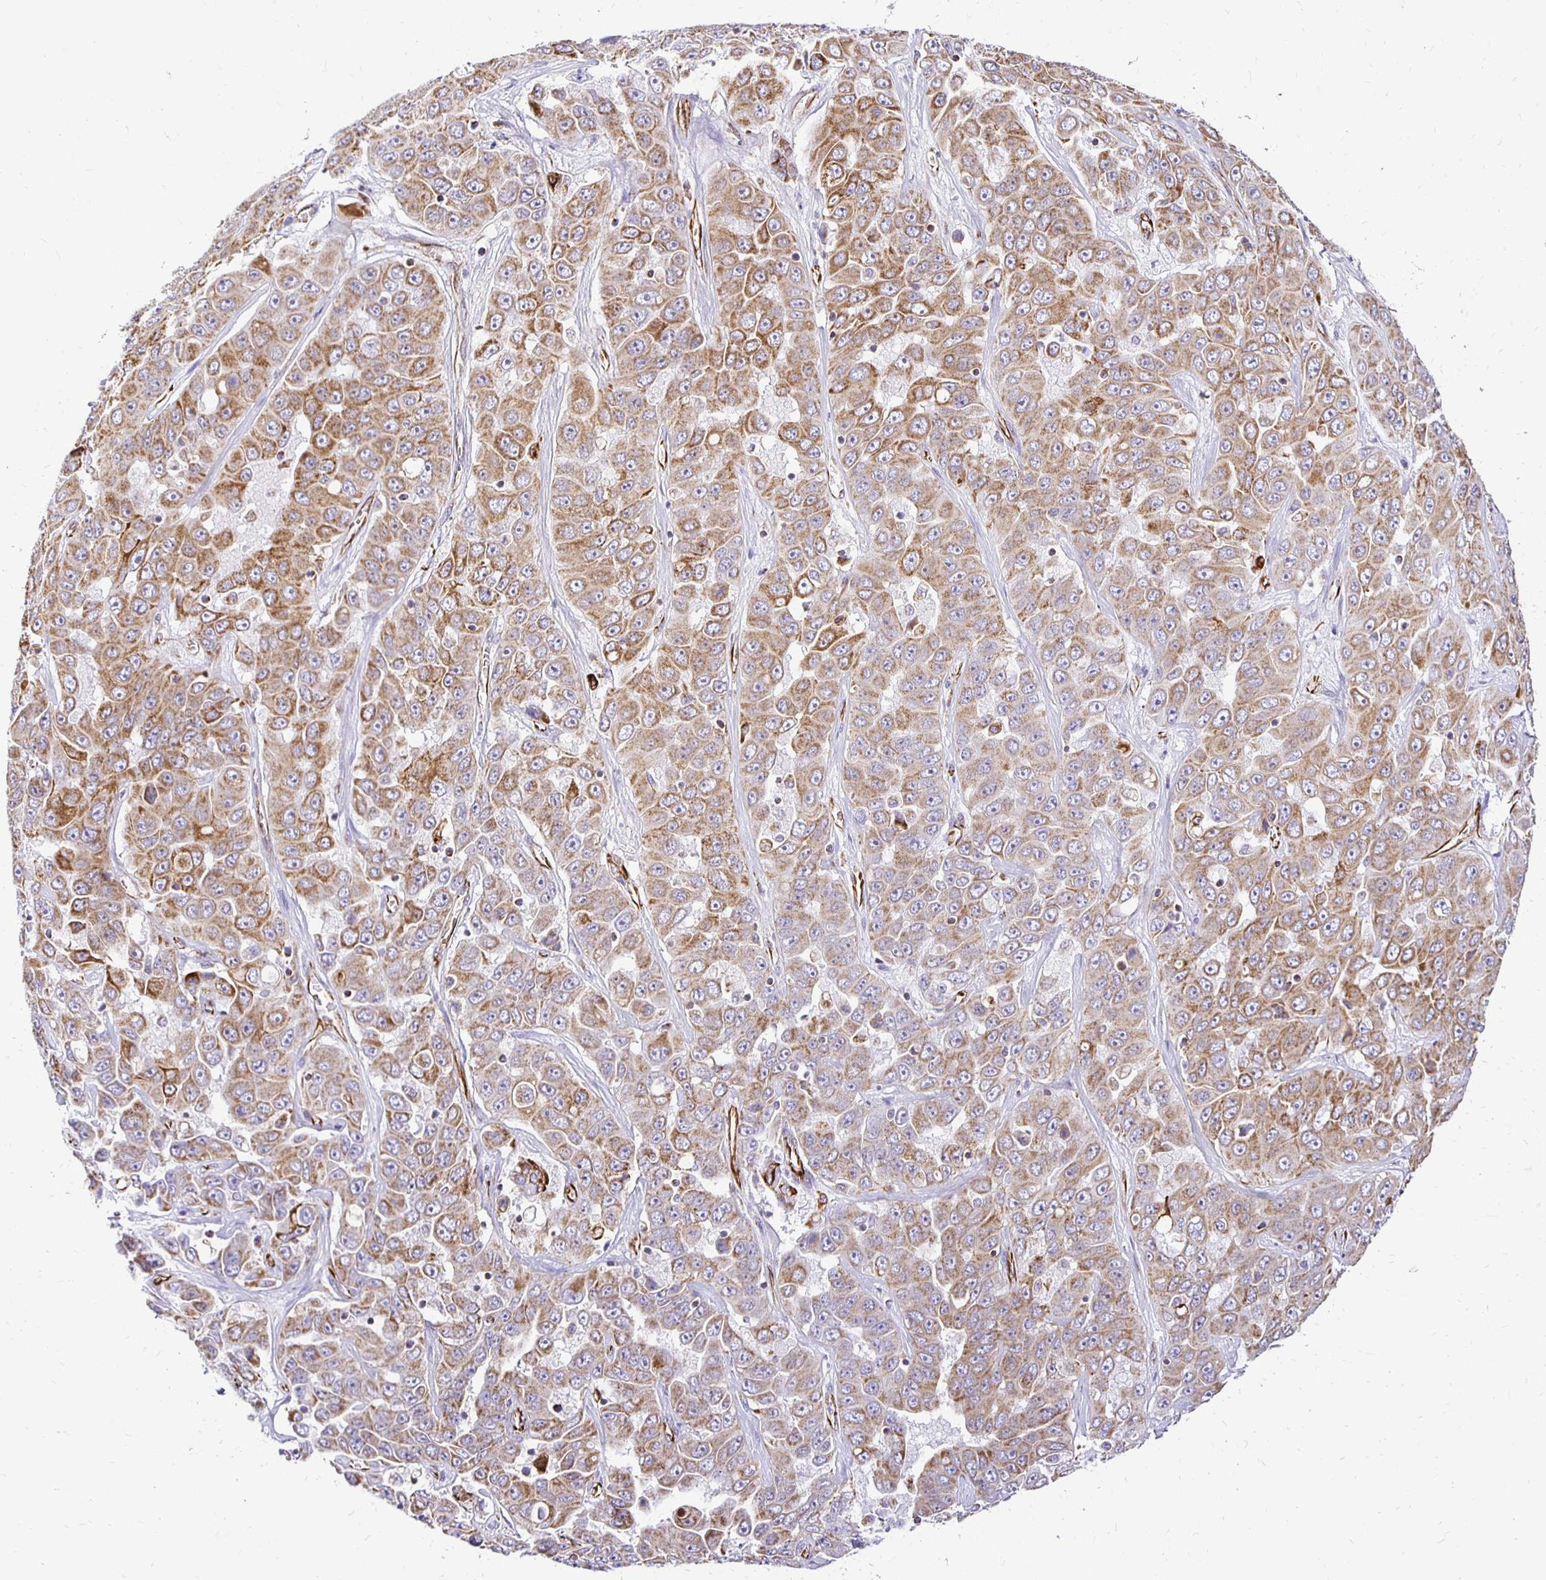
{"staining": {"intensity": "moderate", "quantity": ">75%", "location": "cytoplasmic/membranous"}, "tissue": "liver cancer", "cell_type": "Tumor cells", "image_type": "cancer", "snomed": [{"axis": "morphology", "description": "Cholangiocarcinoma"}, {"axis": "topography", "description": "Liver"}], "caption": "This micrograph demonstrates IHC staining of human liver cancer (cholangiocarcinoma), with medium moderate cytoplasmic/membranous positivity in about >75% of tumor cells.", "gene": "PLAAT2", "patient": {"sex": "female", "age": 52}}